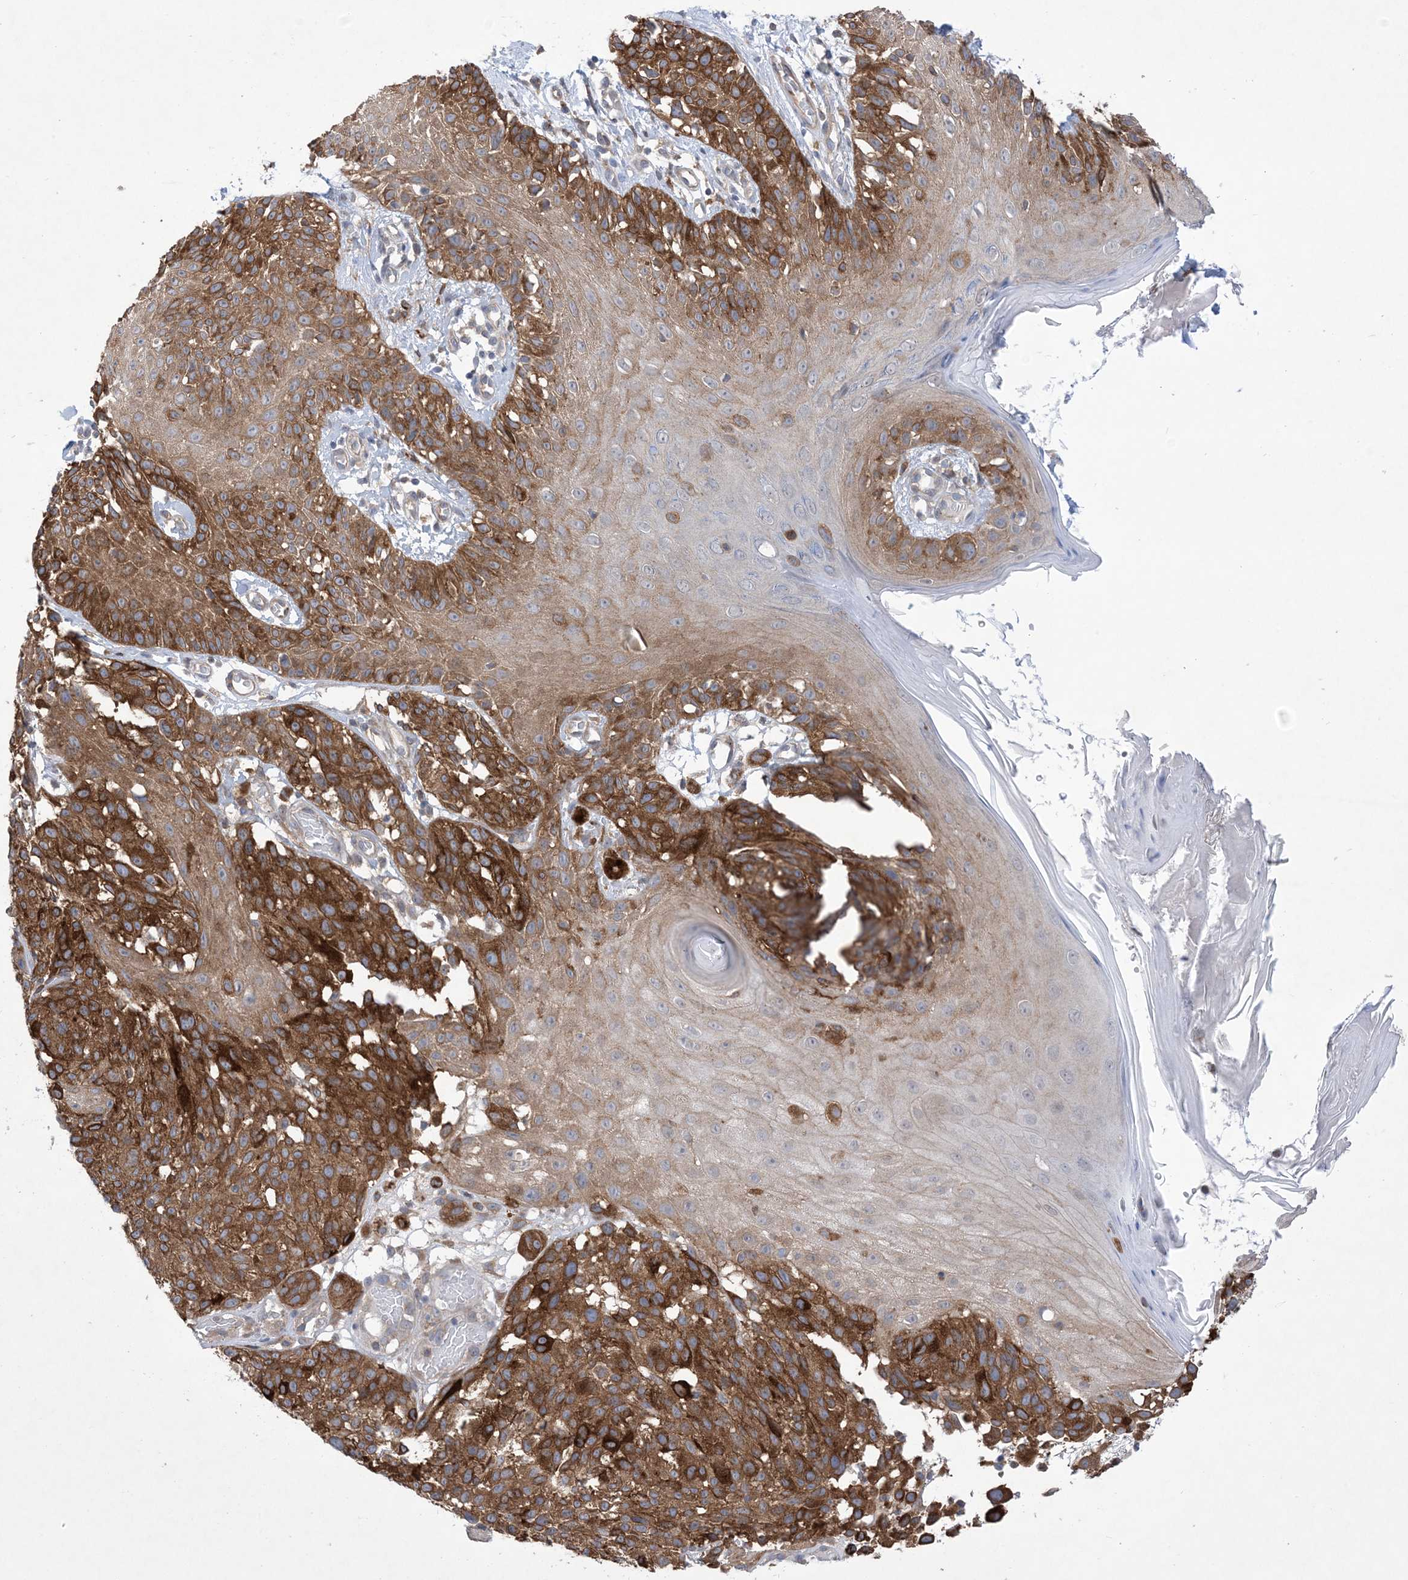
{"staining": {"intensity": "strong", "quantity": ">75%", "location": "cytoplasmic/membranous"}, "tissue": "melanoma", "cell_type": "Tumor cells", "image_type": "cancer", "snomed": [{"axis": "morphology", "description": "Malignant melanoma, NOS"}, {"axis": "topography", "description": "Skin"}], "caption": "Malignant melanoma stained for a protein (brown) reveals strong cytoplasmic/membranous positive staining in about >75% of tumor cells.", "gene": "EHBP1", "patient": {"sex": "male", "age": 83}}